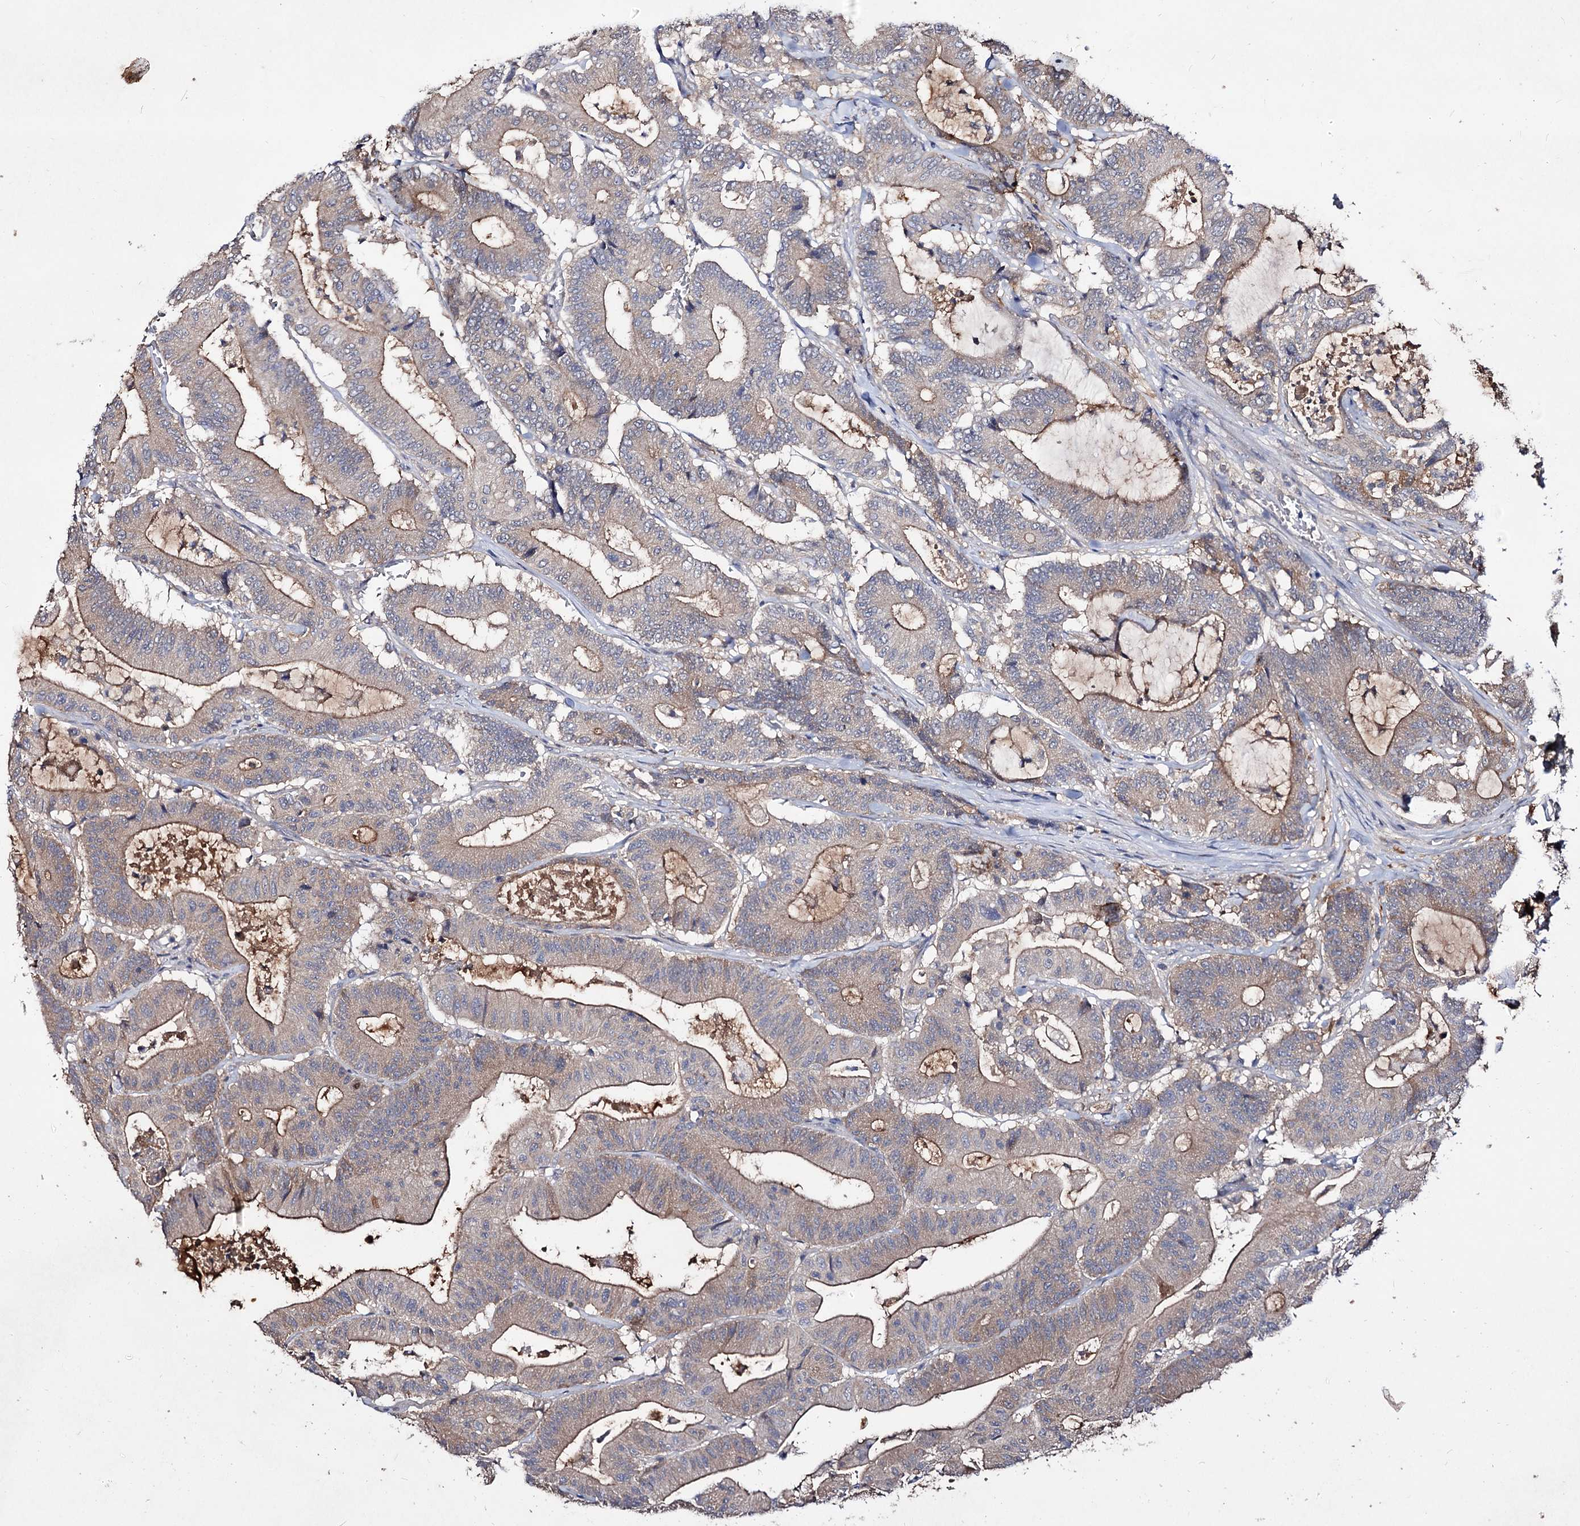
{"staining": {"intensity": "moderate", "quantity": "25%-75%", "location": "cytoplasmic/membranous"}, "tissue": "colorectal cancer", "cell_type": "Tumor cells", "image_type": "cancer", "snomed": [{"axis": "morphology", "description": "Adenocarcinoma, NOS"}, {"axis": "topography", "description": "Colon"}], "caption": "Approximately 25%-75% of tumor cells in human colorectal adenocarcinoma reveal moderate cytoplasmic/membranous protein staining as visualized by brown immunohistochemical staining.", "gene": "ARFIP2", "patient": {"sex": "female", "age": 84}}